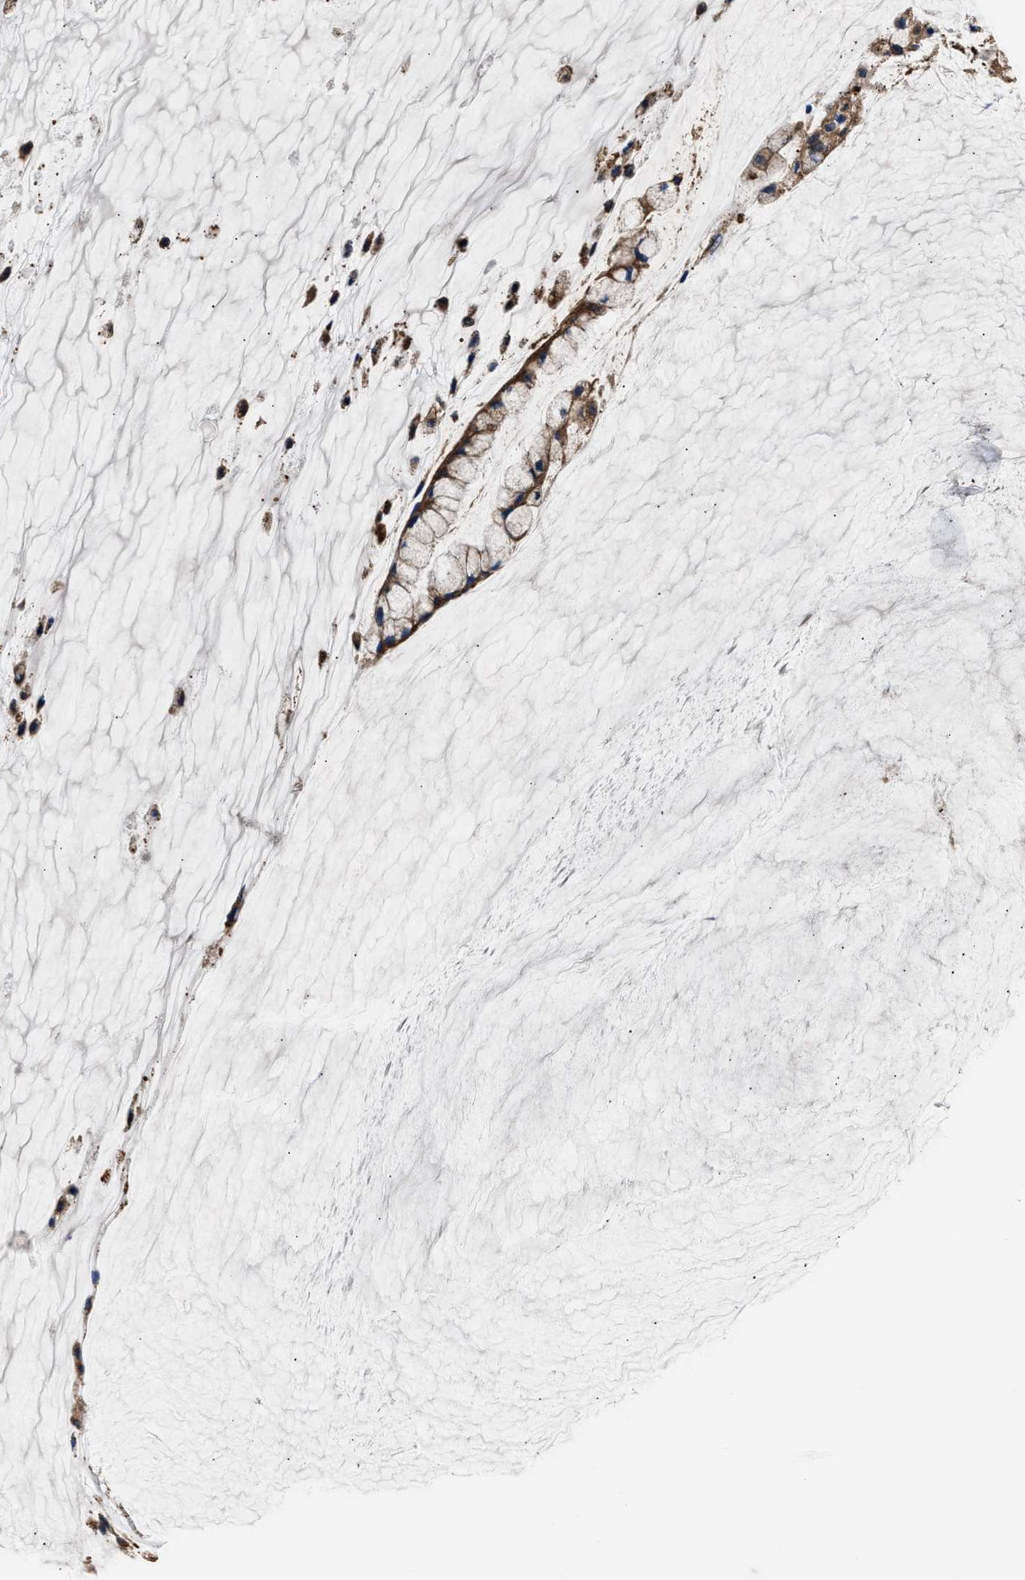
{"staining": {"intensity": "moderate", "quantity": ">75%", "location": "cytoplasmic/membranous"}, "tissue": "ovarian cancer", "cell_type": "Tumor cells", "image_type": "cancer", "snomed": [{"axis": "morphology", "description": "Cystadenocarcinoma, mucinous, NOS"}, {"axis": "topography", "description": "Ovary"}], "caption": "This is an image of IHC staining of ovarian mucinous cystadenocarcinoma, which shows moderate positivity in the cytoplasmic/membranous of tumor cells.", "gene": "KLB", "patient": {"sex": "female", "age": 39}}